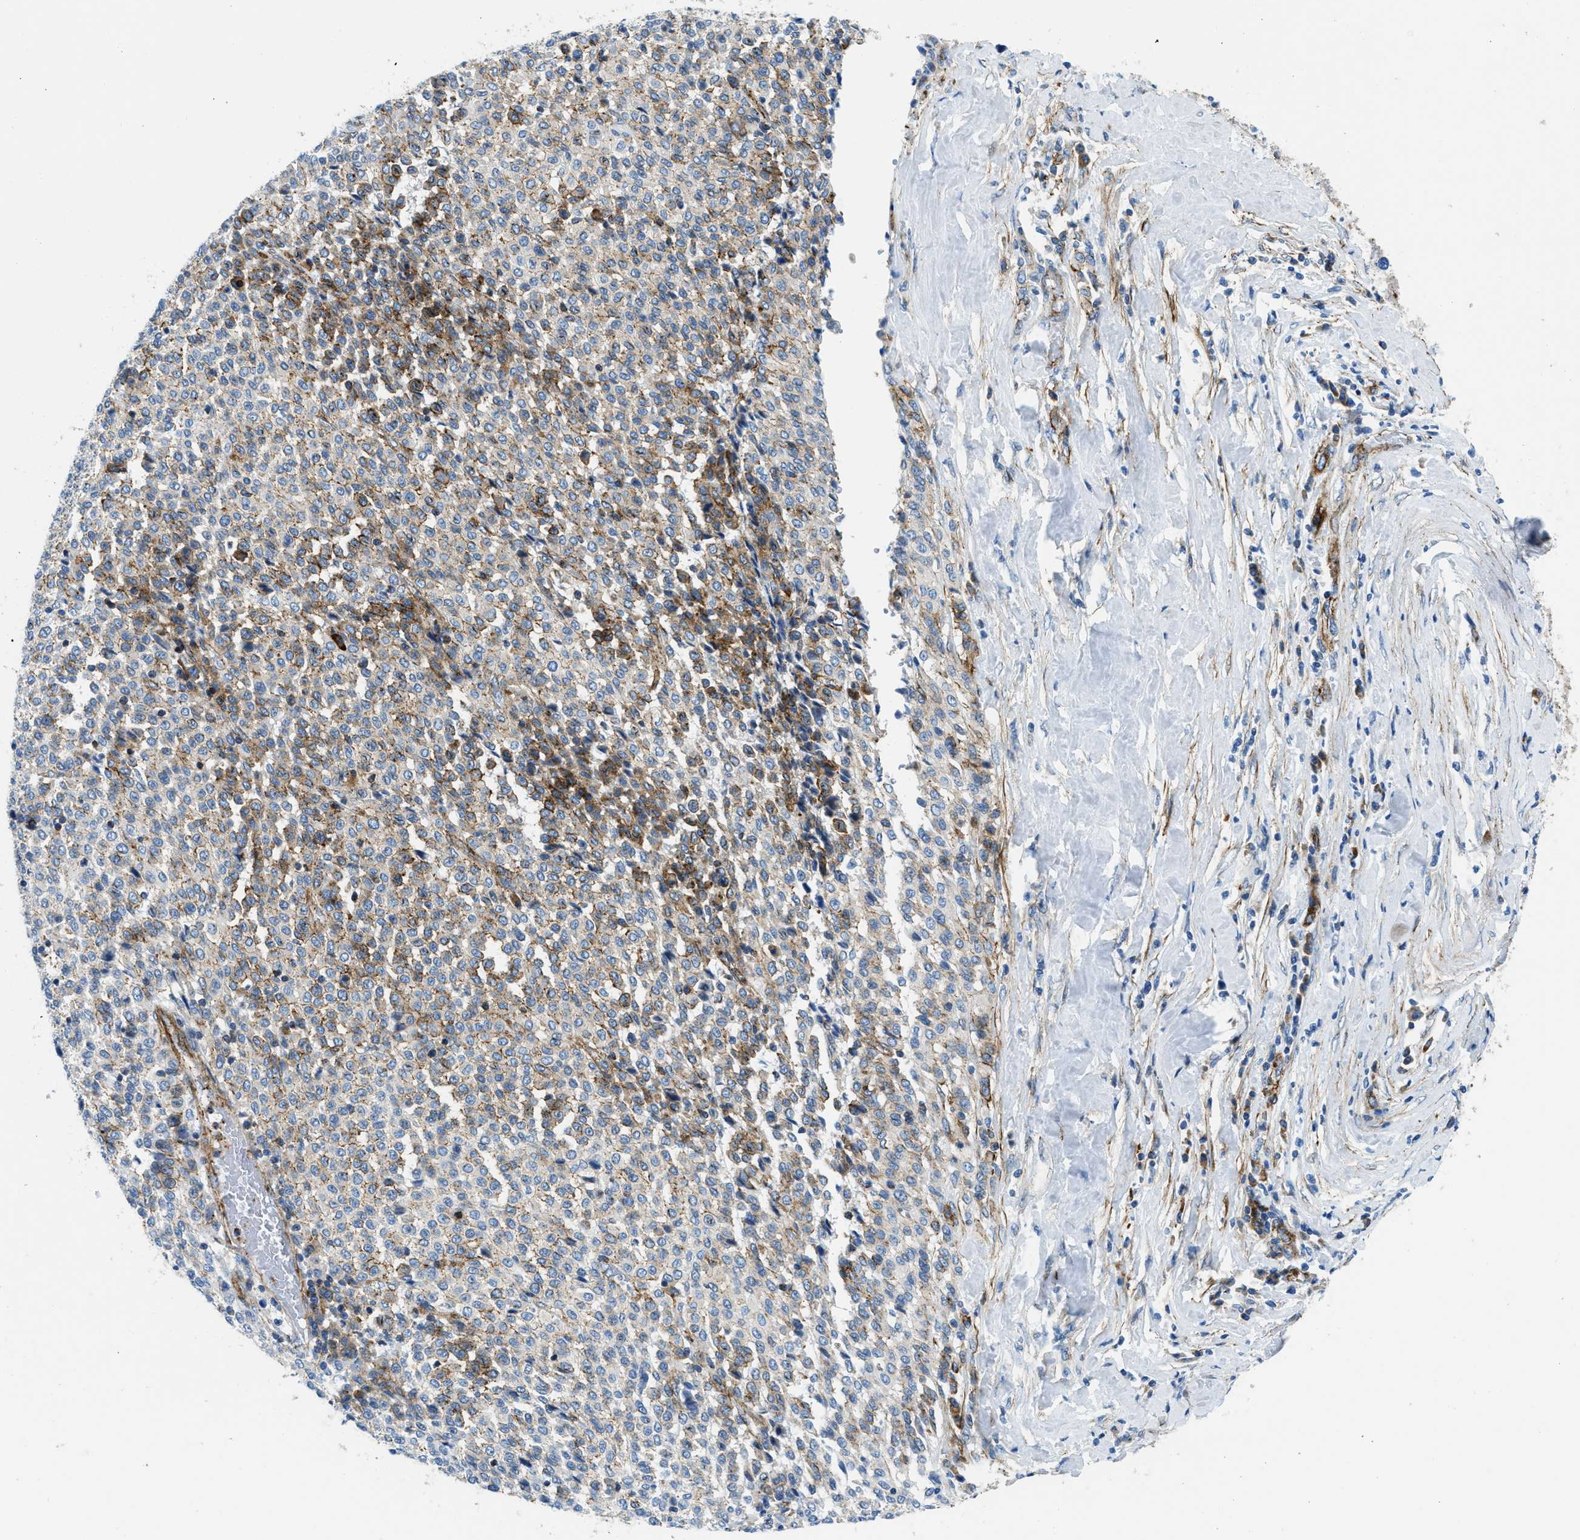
{"staining": {"intensity": "moderate", "quantity": "<25%", "location": "cytoplasmic/membranous"}, "tissue": "melanoma", "cell_type": "Tumor cells", "image_type": "cancer", "snomed": [{"axis": "morphology", "description": "Malignant melanoma, Metastatic site"}, {"axis": "topography", "description": "Pancreas"}], "caption": "Human malignant melanoma (metastatic site) stained with a brown dye reveals moderate cytoplasmic/membranous positive positivity in approximately <25% of tumor cells.", "gene": "CUTA", "patient": {"sex": "female", "age": 30}}